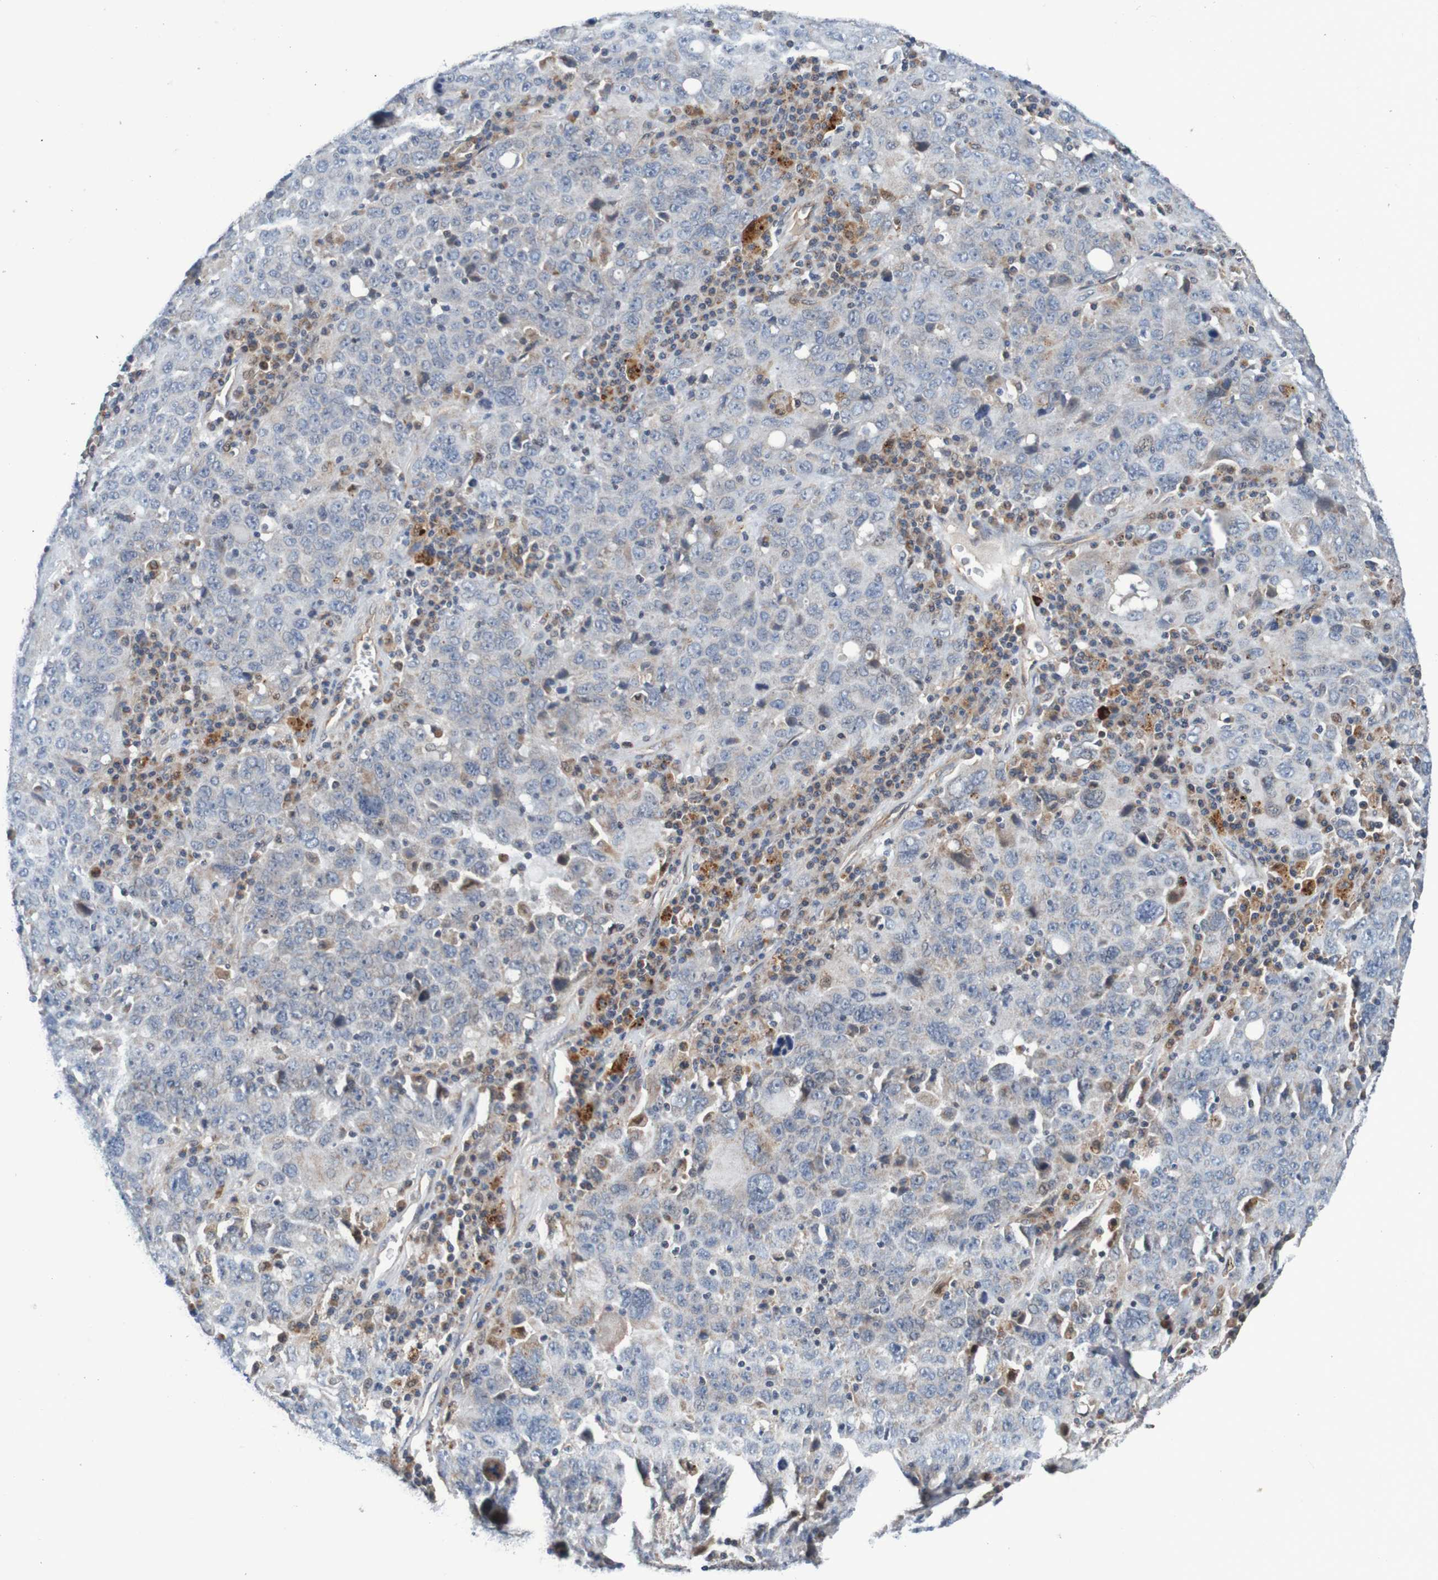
{"staining": {"intensity": "negative", "quantity": "none", "location": "none"}, "tissue": "ovarian cancer", "cell_type": "Tumor cells", "image_type": "cancer", "snomed": [{"axis": "morphology", "description": "Carcinoma, endometroid"}, {"axis": "topography", "description": "Ovary"}], "caption": "IHC image of neoplastic tissue: human ovarian endometroid carcinoma stained with DAB (3,3'-diaminobenzidine) shows no significant protein expression in tumor cells. Nuclei are stained in blue.", "gene": "CPED1", "patient": {"sex": "female", "age": 62}}